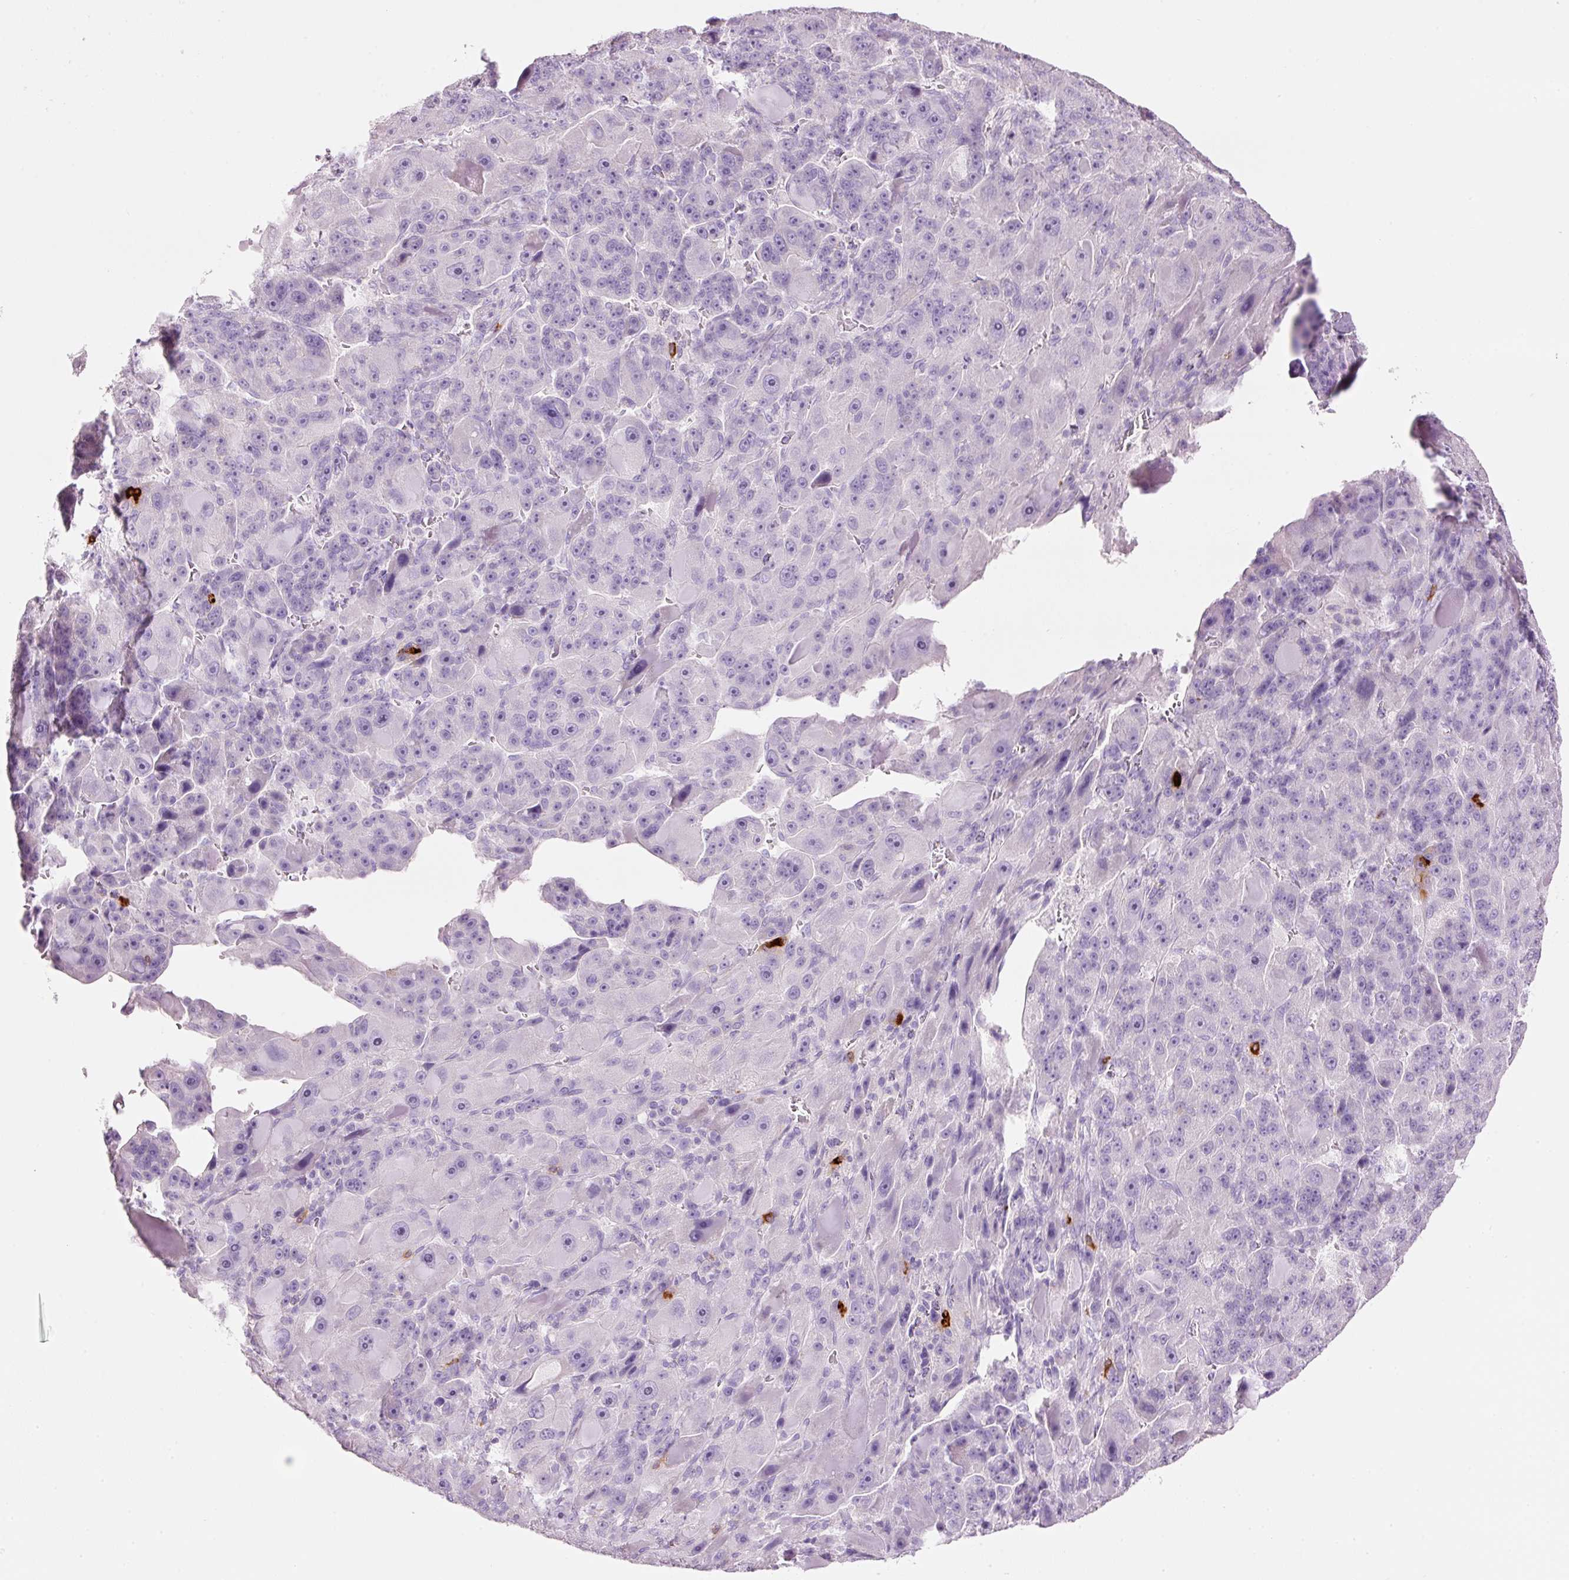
{"staining": {"intensity": "negative", "quantity": "none", "location": "none"}, "tissue": "liver cancer", "cell_type": "Tumor cells", "image_type": "cancer", "snomed": [{"axis": "morphology", "description": "Carcinoma, Hepatocellular, NOS"}, {"axis": "topography", "description": "Liver"}], "caption": "A photomicrograph of liver cancer (hepatocellular carcinoma) stained for a protein demonstrates no brown staining in tumor cells.", "gene": "CMA1", "patient": {"sex": "male", "age": 76}}